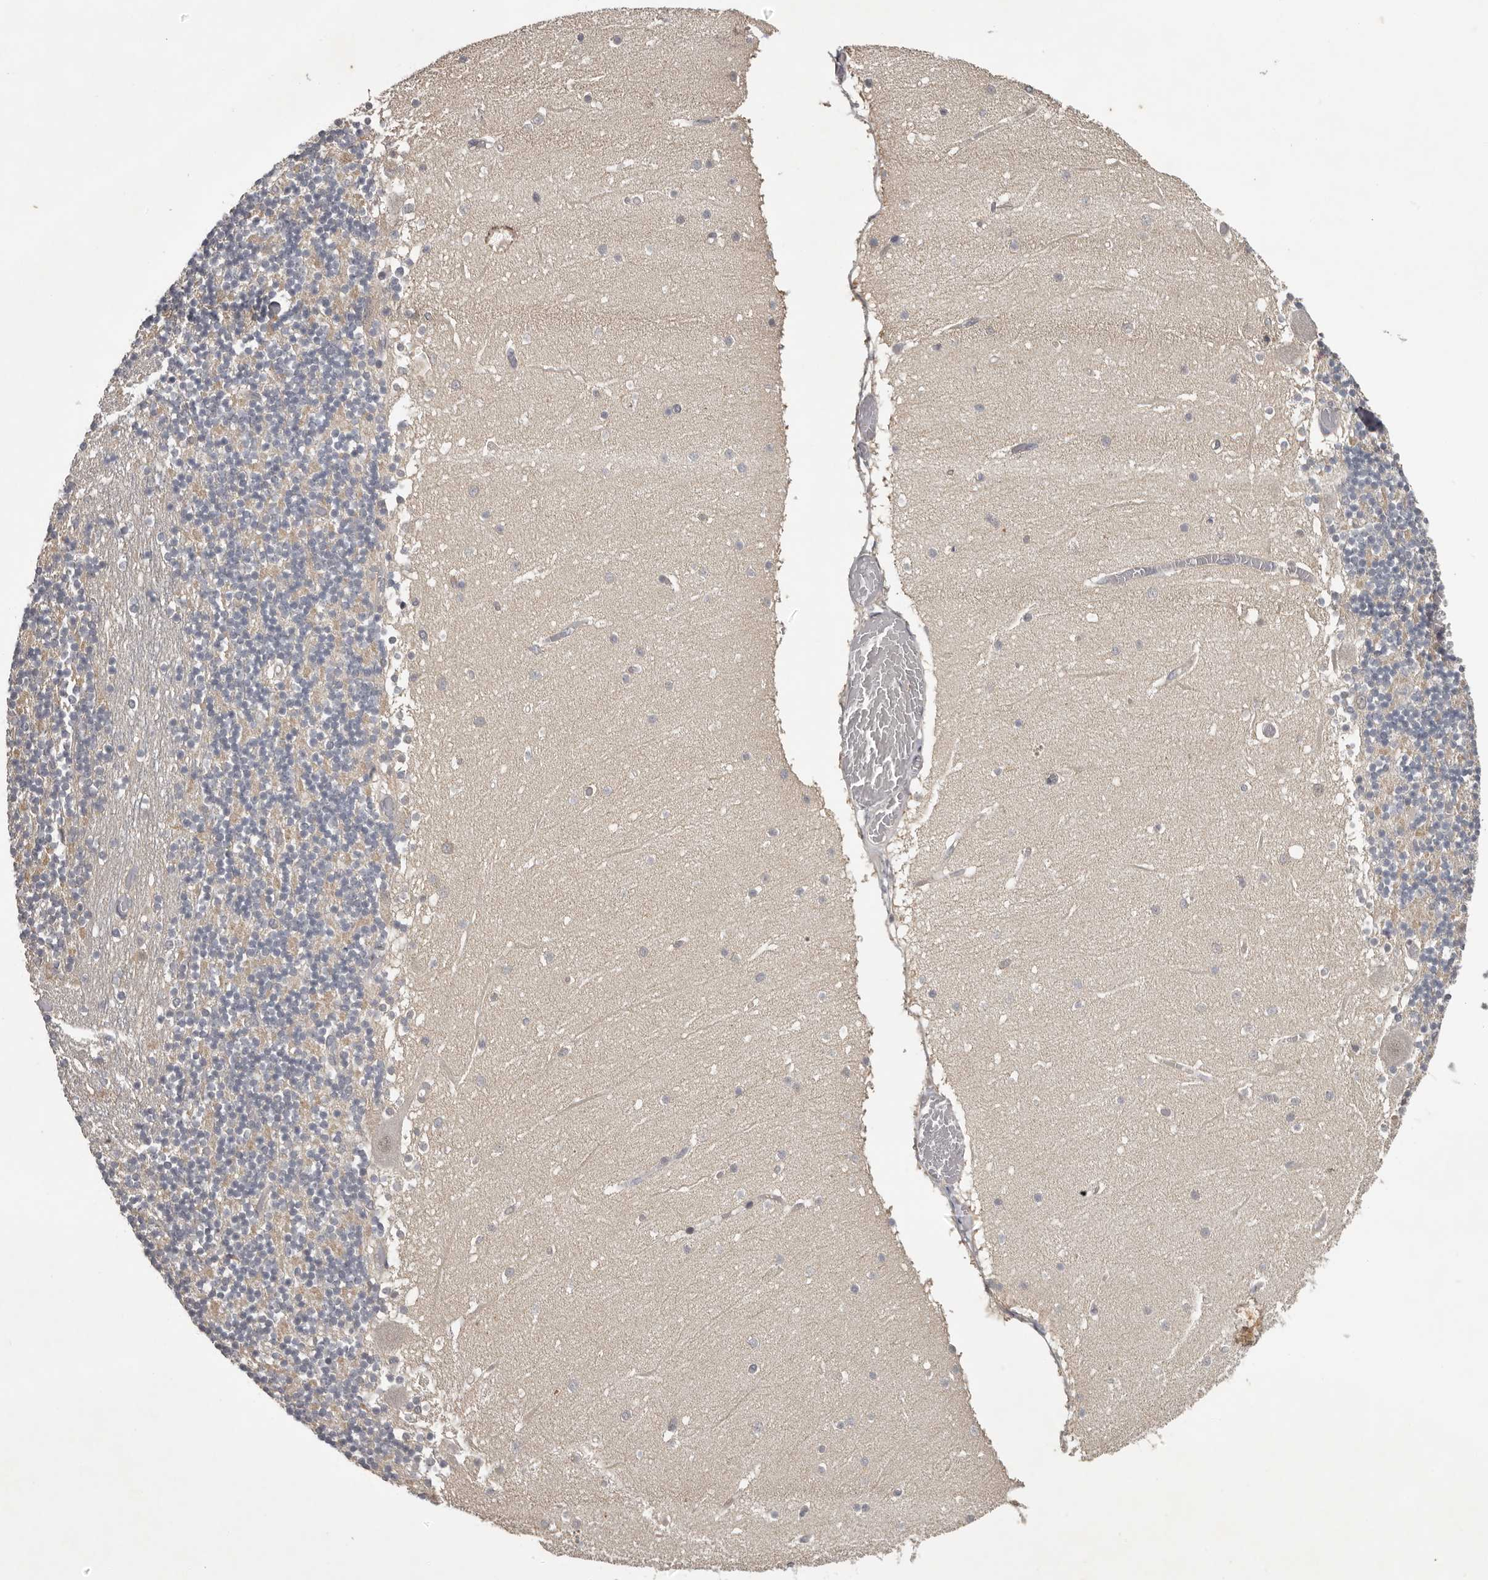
{"staining": {"intensity": "weak", "quantity": "25%-75%", "location": "cytoplasmic/membranous"}, "tissue": "cerebellum", "cell_type": "Cells in granular layer", "image_type": "normal", "snomed": [{"axis": "morphology", "description": "Normal tissue, NOS"}, {"axis": "topography", "description": "Cerebellum"}], "caption": "The image reveals staining of benign cerebellum, revealing weak cytoplasmic/membranous protein staining (brown color) within cells in granular layer. Immunohistochemistry (ihc) stains the protein of interest in brown and the nuclei are stained blue.", "gene": "ANKRD44", "patient": {"sex": "female", "age": 28}}